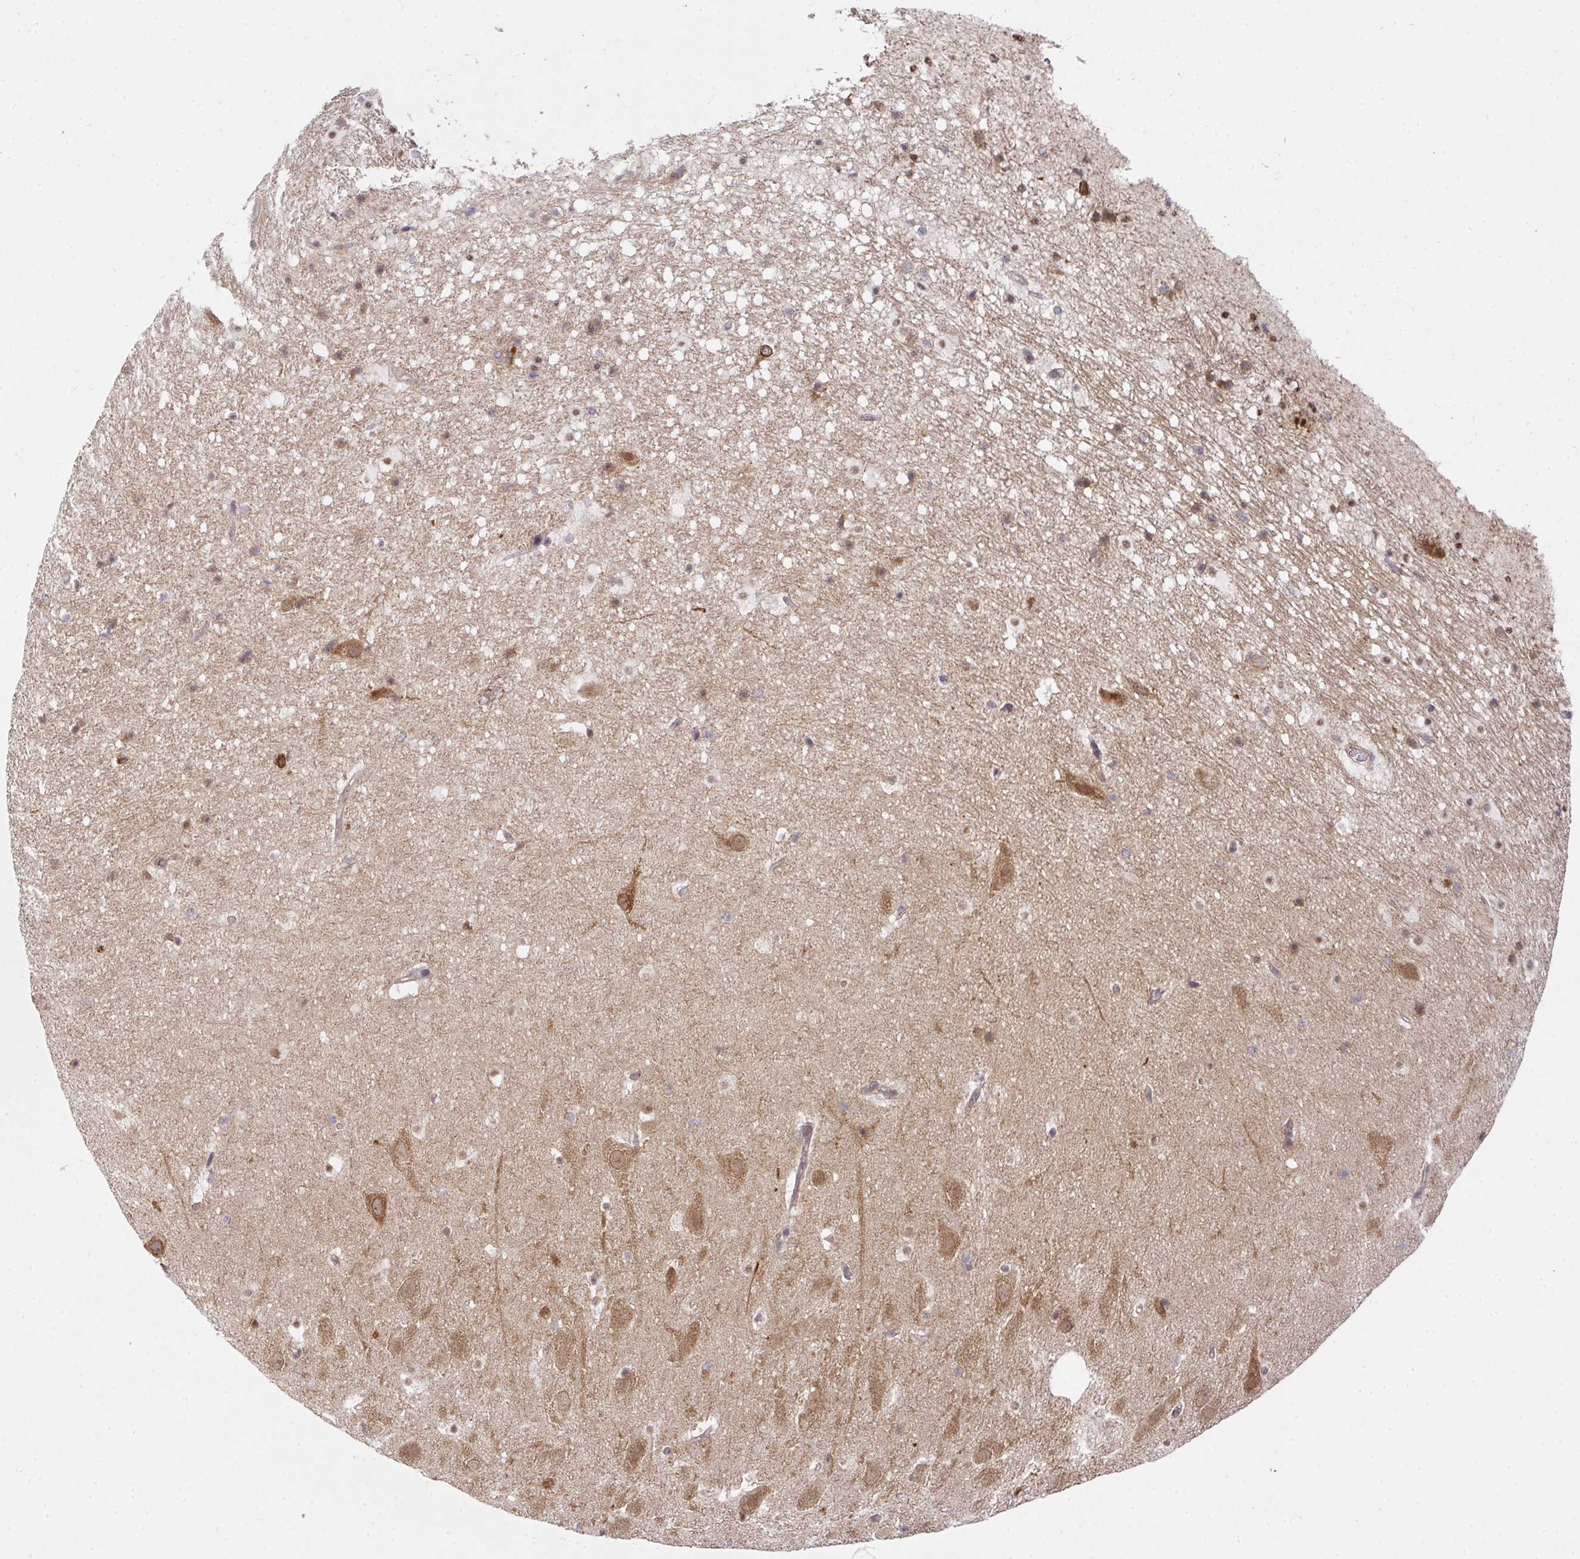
{"staining": {"intensity": "negative", "quantity": "none", "location": "none"}, "tissue": "hippocampus", "cell_type": "Glial cells", "image_type": "normal", "snomed": [{"axis": "morphology", "description": "Normal tissue, NOS"}, {"axis": "topography", "description": "Hippocampus"}], "caption": "This is an immunohistochemistry (IHC) histopathology image of unremarkable human hippocampus. There is no staining in glial cells.", "gene": "CAMLG", "patient": {"sex": "male", "age": 37}}